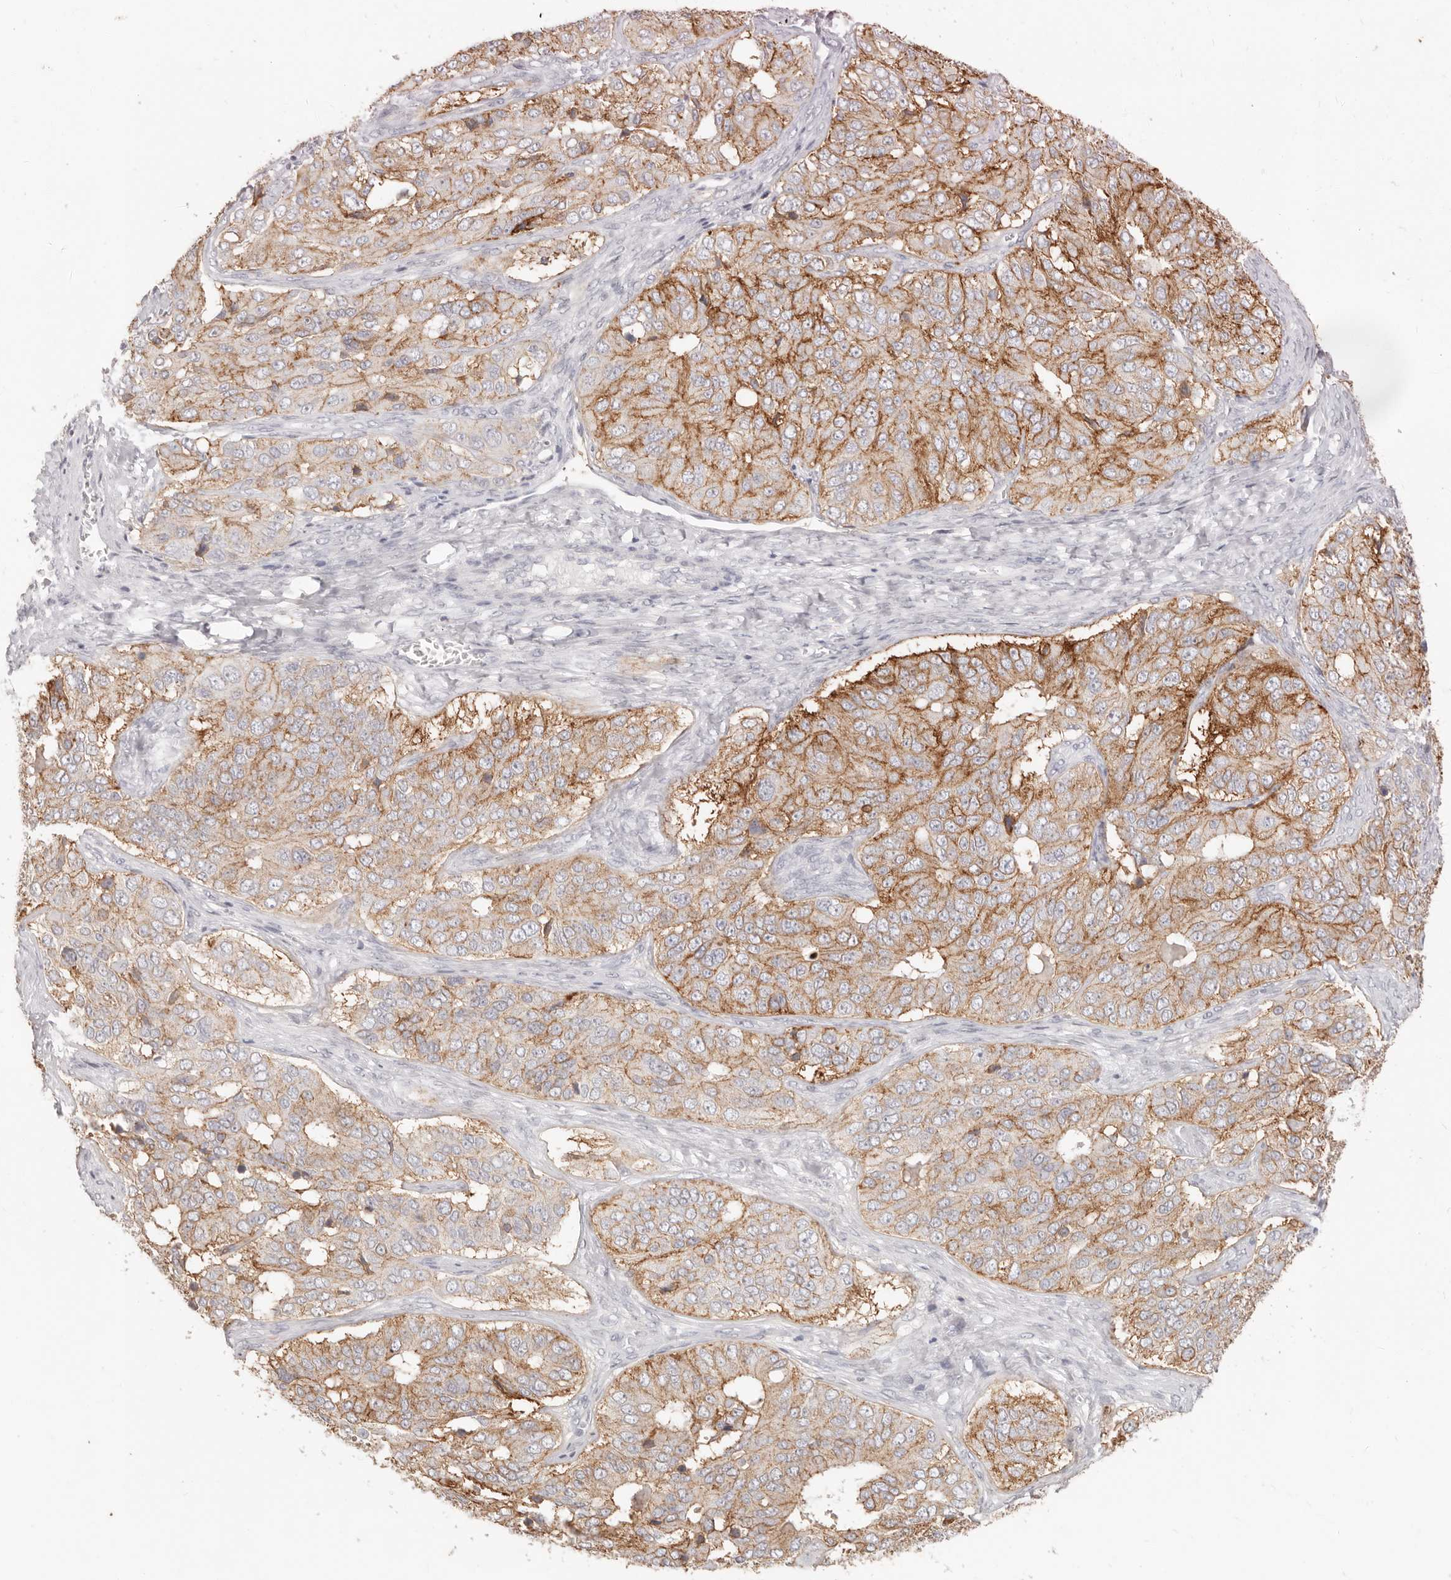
{"staining": {"intensity": "moderate", "quantity": ">75%", "location": "cytoplasmic/membranous"}, "tissue": "ovarian cancer", "cell_type": "Tumor cells", "image_type": "cancer", "snomed": [{"axis": "morphology", "description": "Carcinoma, endometroid"}, {"axis": "topography", "description": "Ovary"}], "caption": "Ovarian cancer stained with DAB IHC exhibits medium levels of moderate cytoplasmic/membranous expression in approximately >75% of tumor cells.", "gene": "EPCAM", "patient": {"sex": "female", "age": 51}}